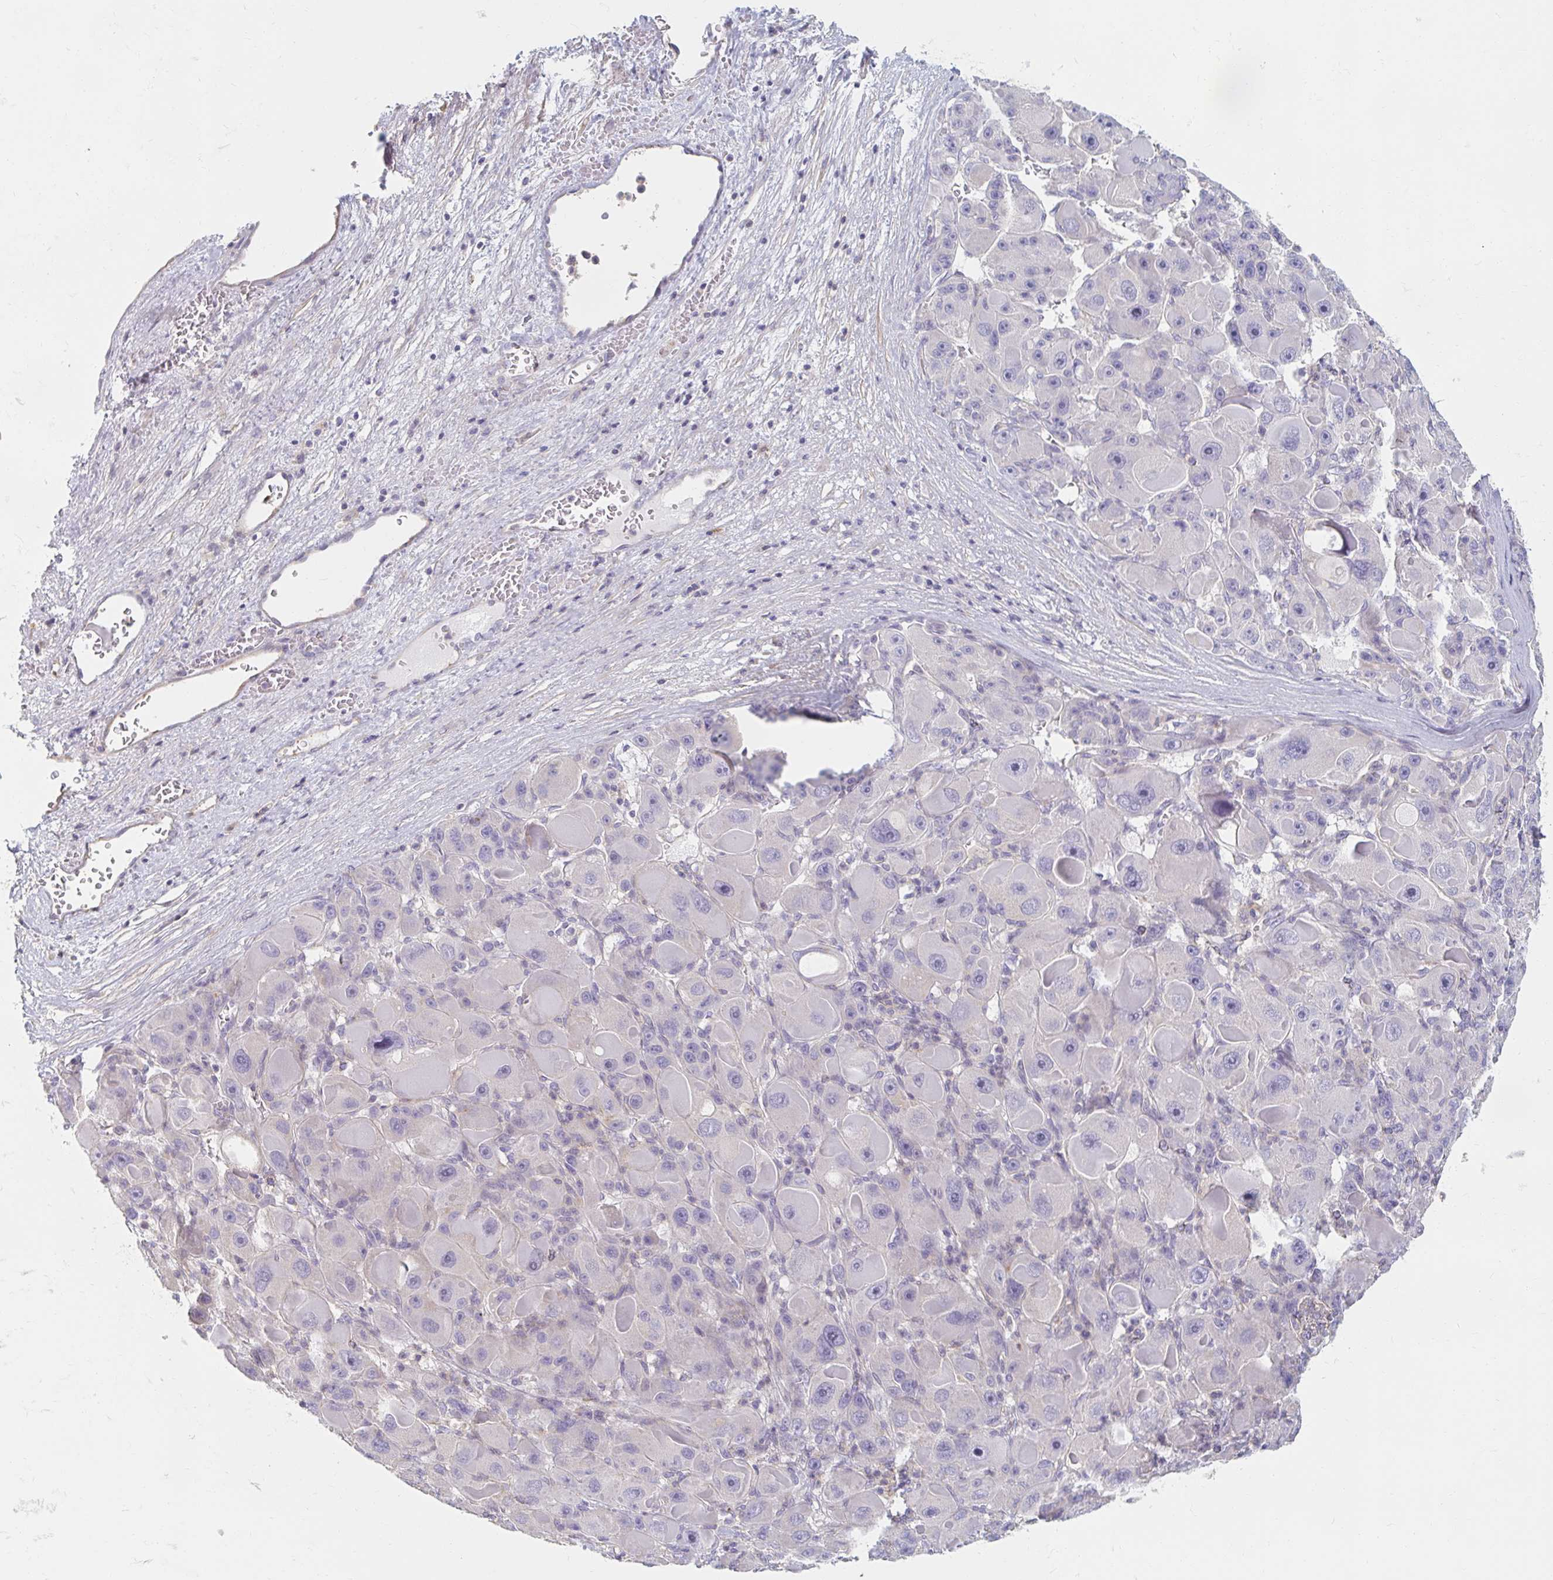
{"staining": {"intensity": "negative", "quantity": "none", "location": "none"}, "tissue": "liver cancer", "cell_type": "Tumor cells", "image_type": "cancer", "snomed": [{"axis": "morphology", "description": "Carcinoma, Hepatocellular, NOS"}, {"axis": "topography", "description": "Liver"}], "caption": "Tumor cells show no significant staining in liver hepatocellular carcinoma.", "gene": "MYLK2", "patient": {"sex": "male", "age": 76}}